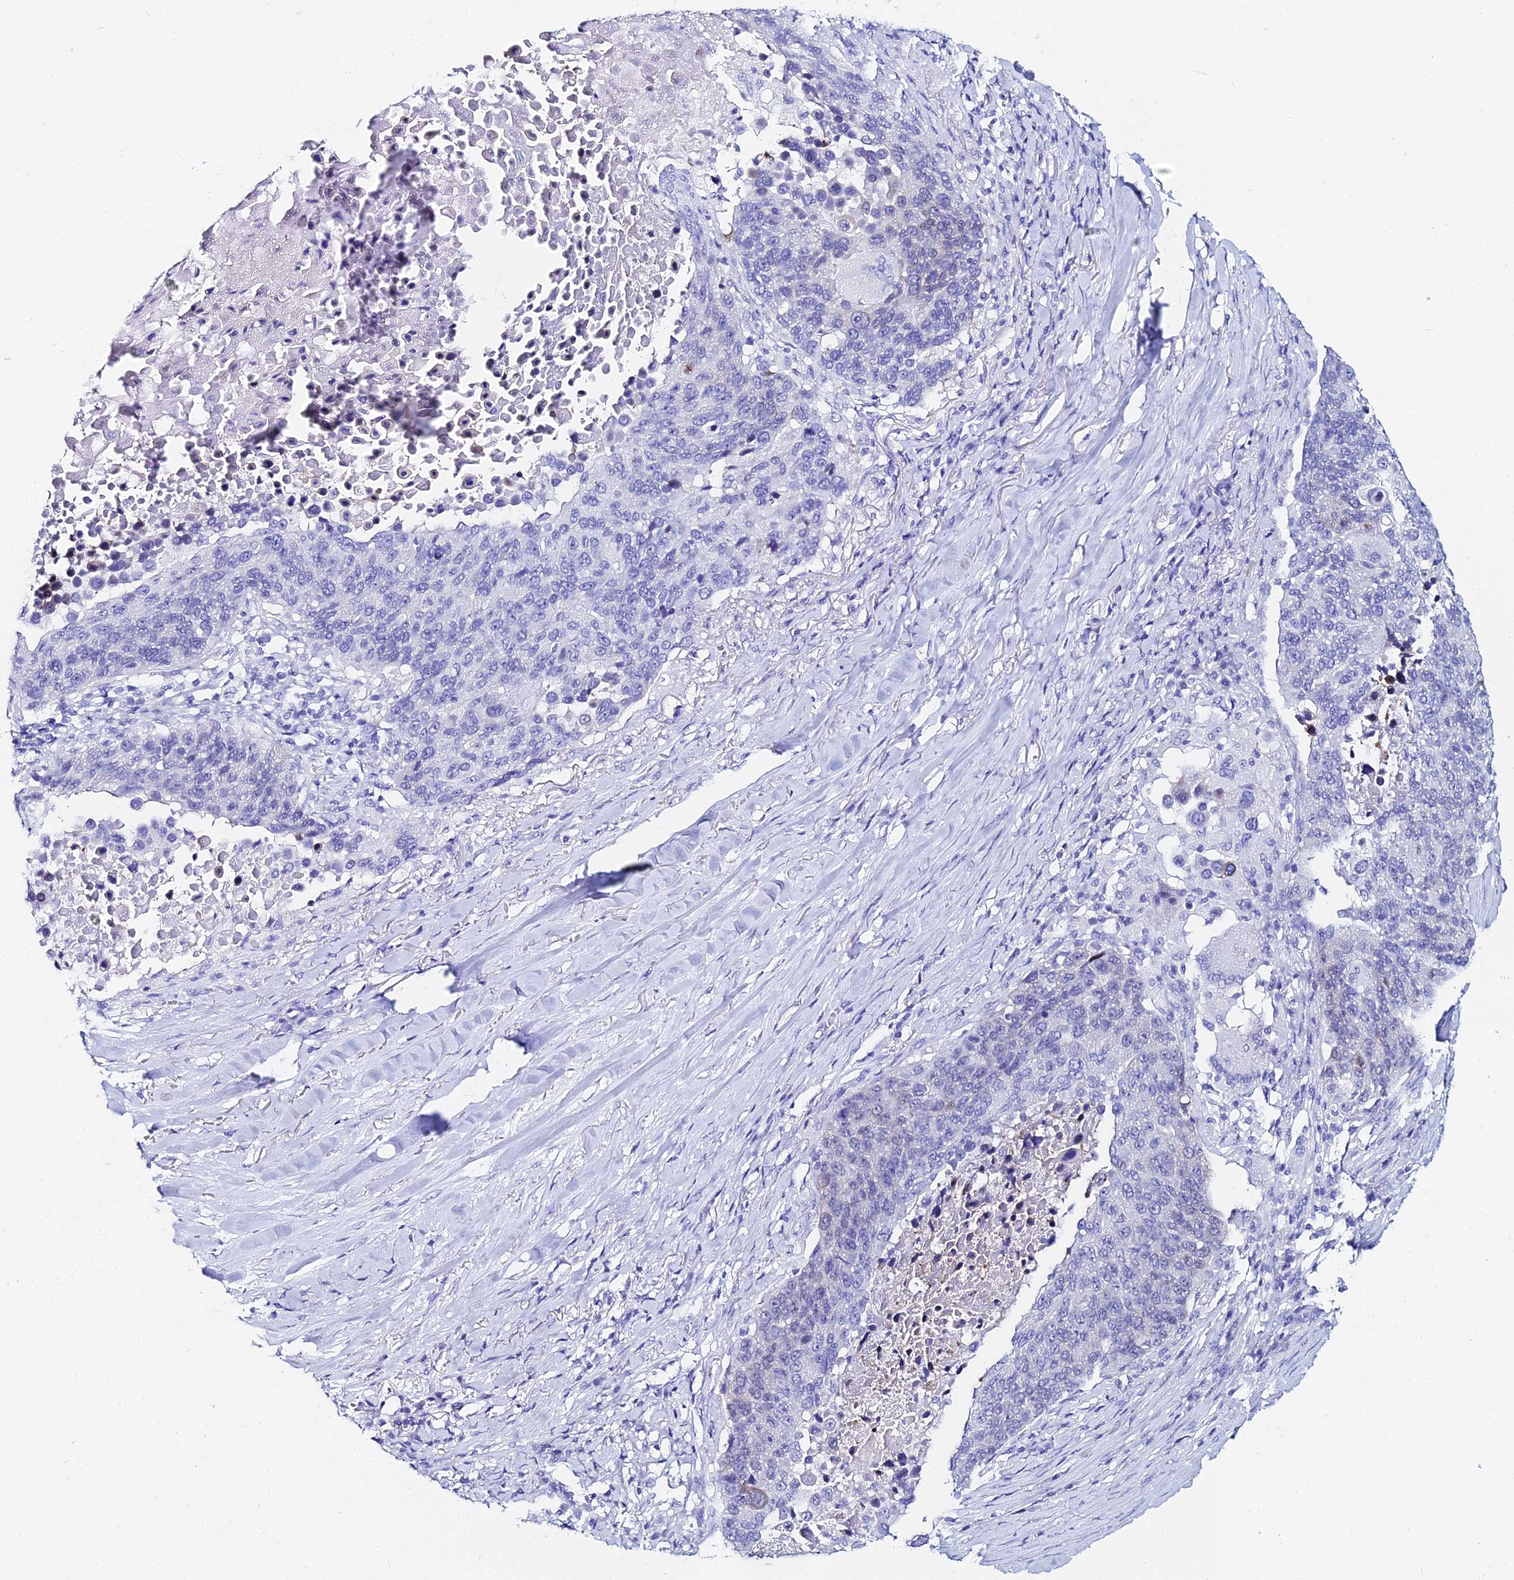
{"staining": {"intensity": "moderate", "quantity": "<25%", "location": "cytoplasmic/membranous"}, "tissue": "lung cancer", "cell_type": "Tumor cells", "image_type": "cancer", "snomed": [{"axis": "morphology", "description": "Normal tissue, NOS"}, {"axis": "morphology", "description": "Squamous cell carcinoma, NOS"}, {"axis": "topography", "description": "Lymph node"}, {"axis": "topography", "description": "Lung"}], "caption": "Immunohistochemistry of lung cancer (squamous cell carcinoma) demonstrates low levels of moderate cytoplasmic/membranous staining in about <25% of tumor cells. Ihc stains the protein in brown and the nuclei are stained blue.", "gene": "HSPA1L", "patient": {"sex": "male", "age": 66}}